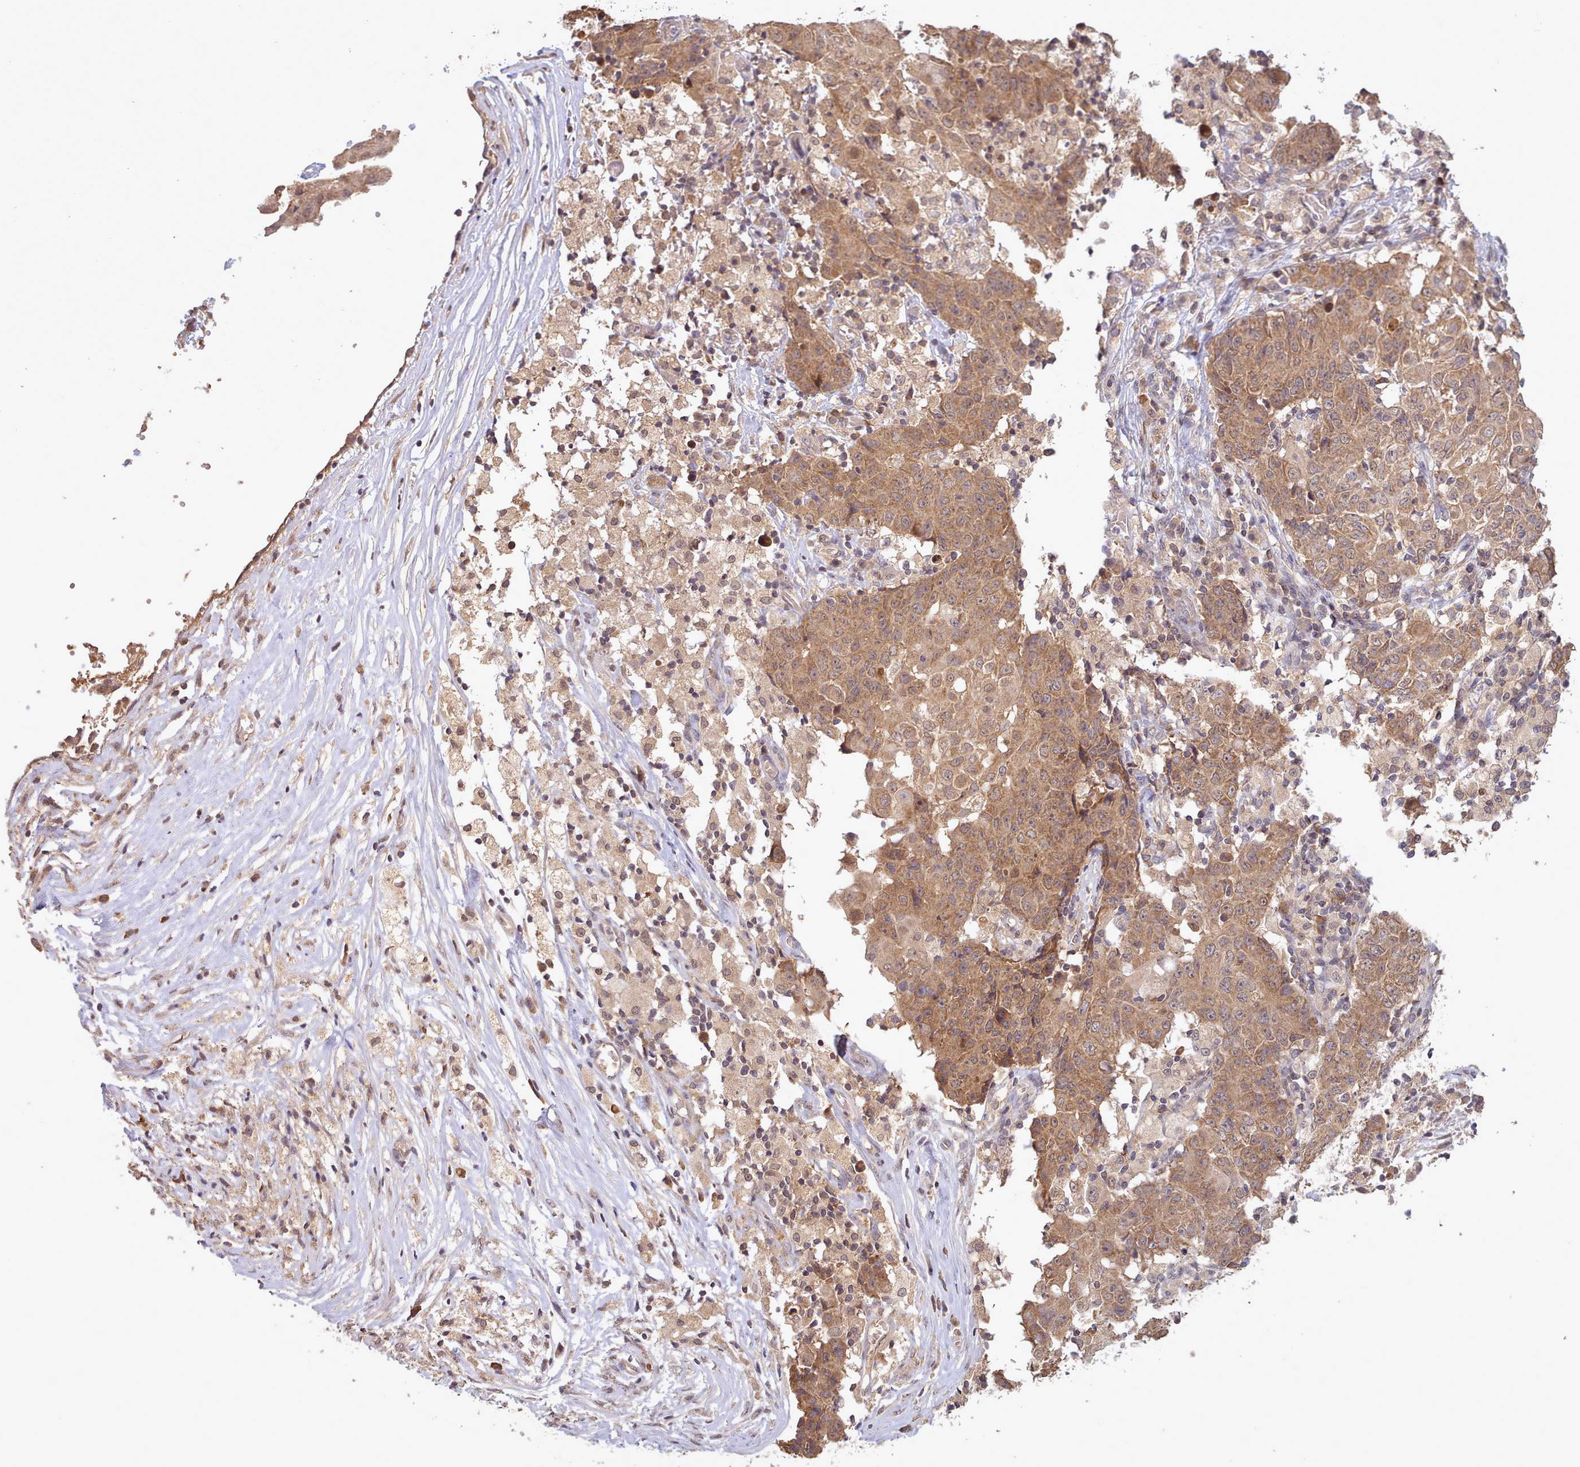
{"staining": {"intensity": "moderate", "quantity": ">75%", "location": "cytoplasmic/membranous"}, "tissue": "ovarian cancer", "cell_type": "Tumor cells", "image_type": "cancer", "snomed": [{"axis": "morphology", "description": "Carcinoma, endometroid"}, {"axis": "topography", "description": "Ovary"}], "caption": "Tumor cells reveal medium levels of moderate cytoplasmic/membranous positivity in about >75% of cells in ovarian endometroid carcinoma. (brown staining indicates protein expression, while blue staining denotes nuclei).", "gene": "PIP4P1", "patient": {"sex": "female", "age": 42}}